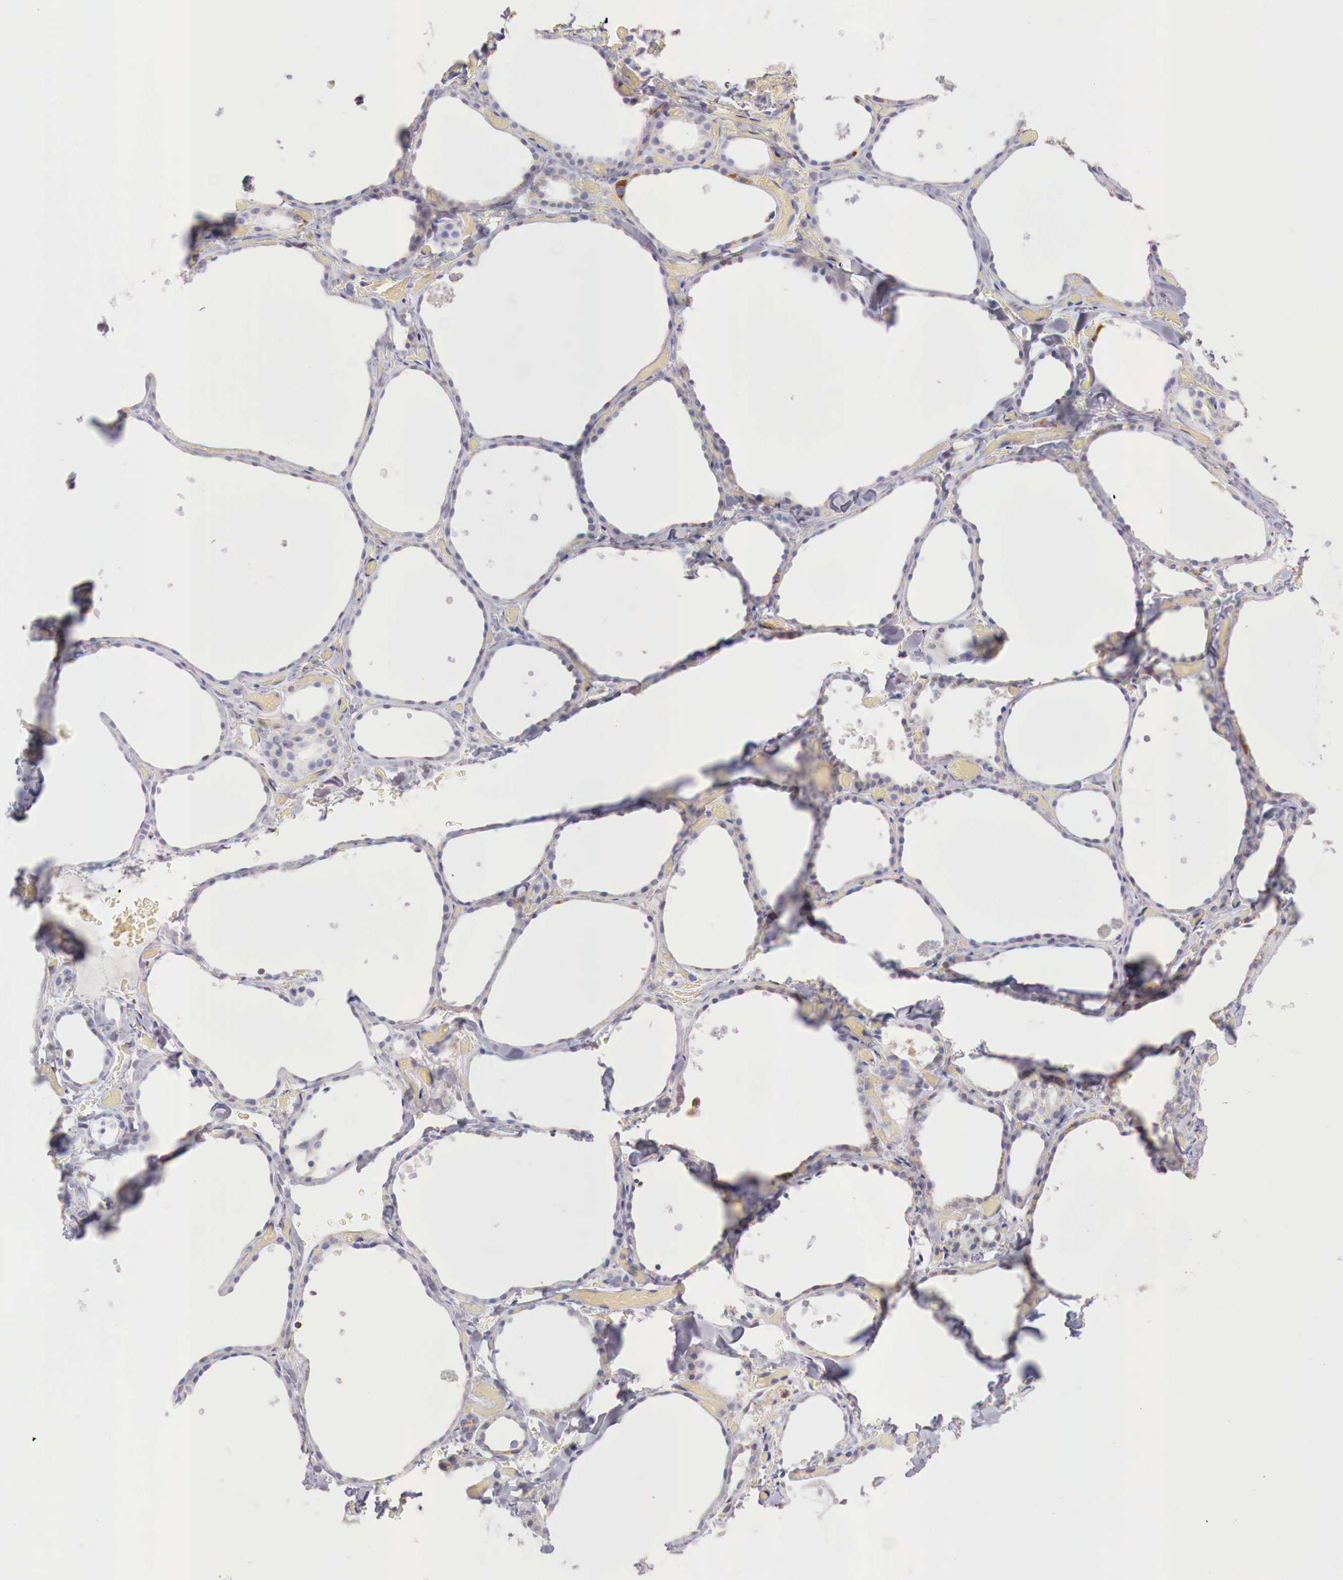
{"staining": {"intensity": "negative", "quantity": "none", "location": "none"}, "tissue": "thyroid gland", "cell_type": "Glandular cells", "image_type": "normal", "snomed": [{"axis": "morphology", "description": "Normal tissue, NOS"}, {"axis": "topography", "description": "Thyroid gland"}], "caption": "A high-resolution image shows immunohistochemistry (IHC) staining of unremarkable thyroid gland, which displays no significant positivity in glandular cells. The staining is performed using DAB brown chromogen with nuclei counter-stained in using hematoxylin.", "gene": "IDH3G", "patient": {"sex": "male", "age": 34}}